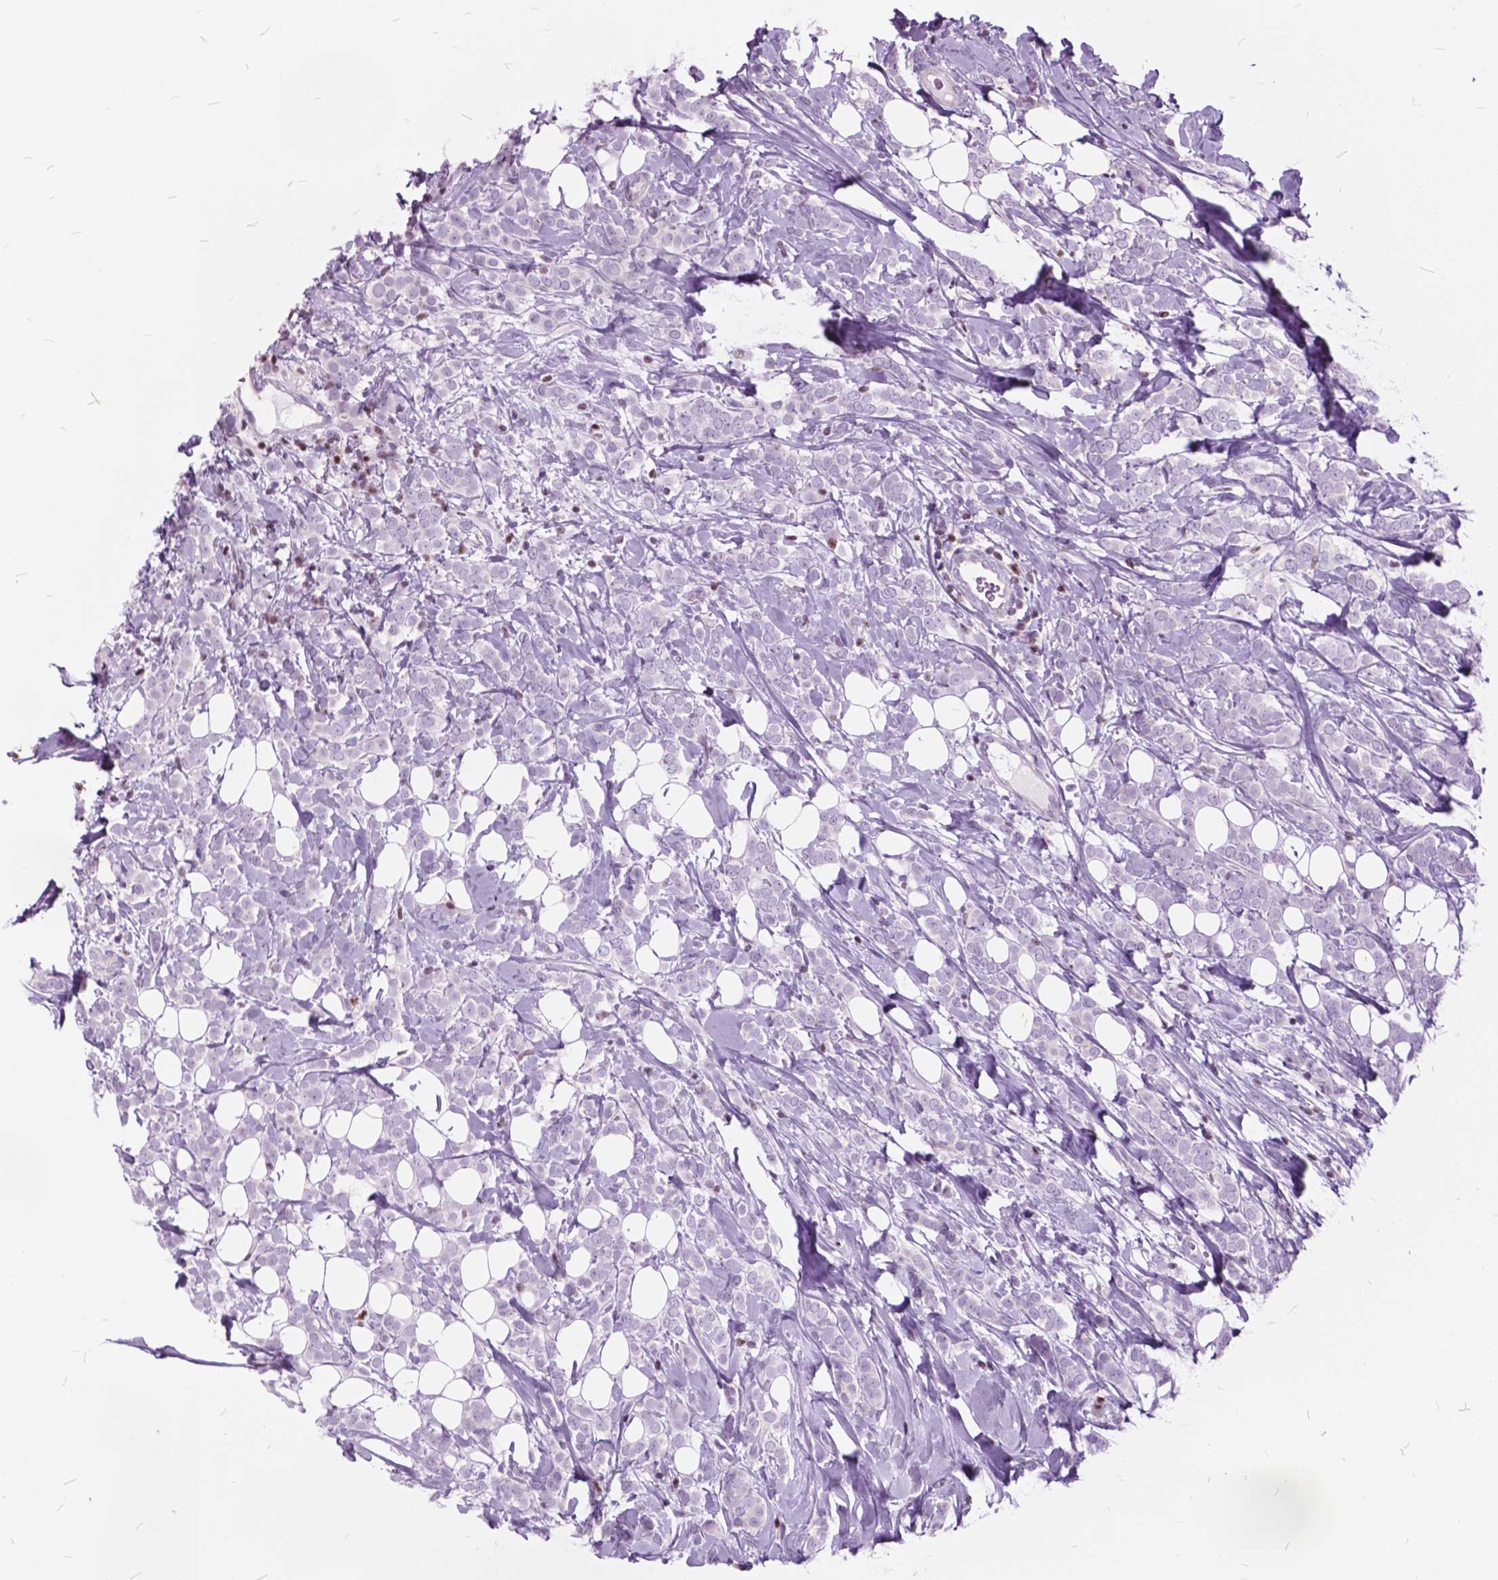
{"staining": {"intensity": "negative", "quantity": "none", "location": "none"}, "tissue": "breast cancer", "cell_type": "Tumor cells", "image_type": "cancer", "snomed": [{"axis": "morphology", "description": "Lobular carcinoma"}, {"axis": "topography", "description": "Breast"}], "caption": "A high-resolution photomicrograph shows immunohistochemistry (IHC) staining of breast cancer (lobular carcinoma), which shows no significant positivity in tumor cells.", "gene": "SP140", "patient": {"sex": "female", "age": 49}}